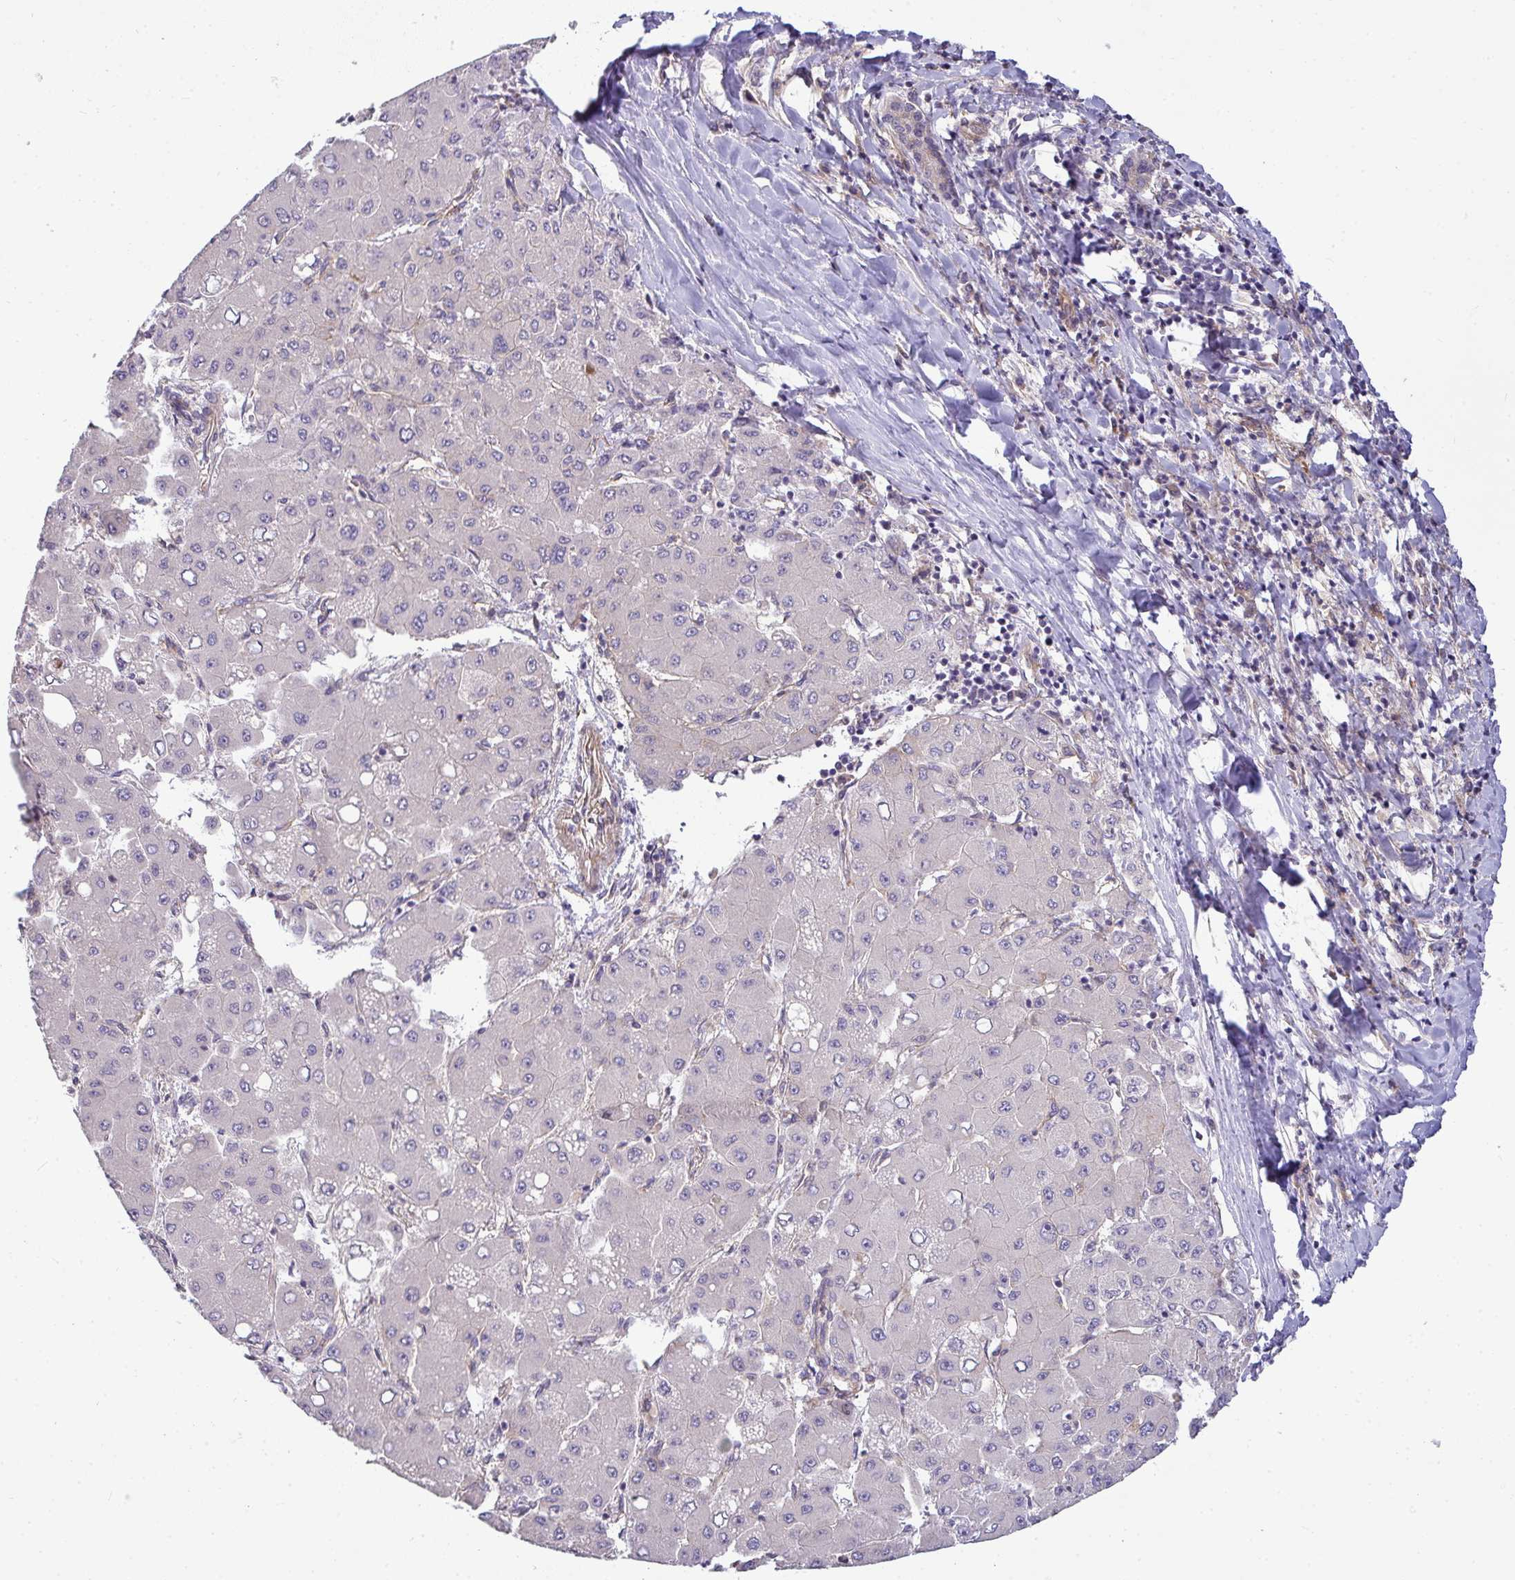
{"staining": {"intensity": "negative", "quantity": "none", "location": "none"}, "tissue": "liver cancer", "cell_type": "Tumor cells", "image_type": "cancer", "snomed": [{"axis": "morphology", "description": "Carcinoma, Hepatocellular, NOS"}, {"axis": "topography", "description": "Liver"}], "caption": "Human liver cancer (hepatocellular carcinoma) stained for a protein using immunohistochemistry displays no positivity in tumor cells.", "gene": "SH2D1B", "patient": {"sex": "male", "age": 40}}